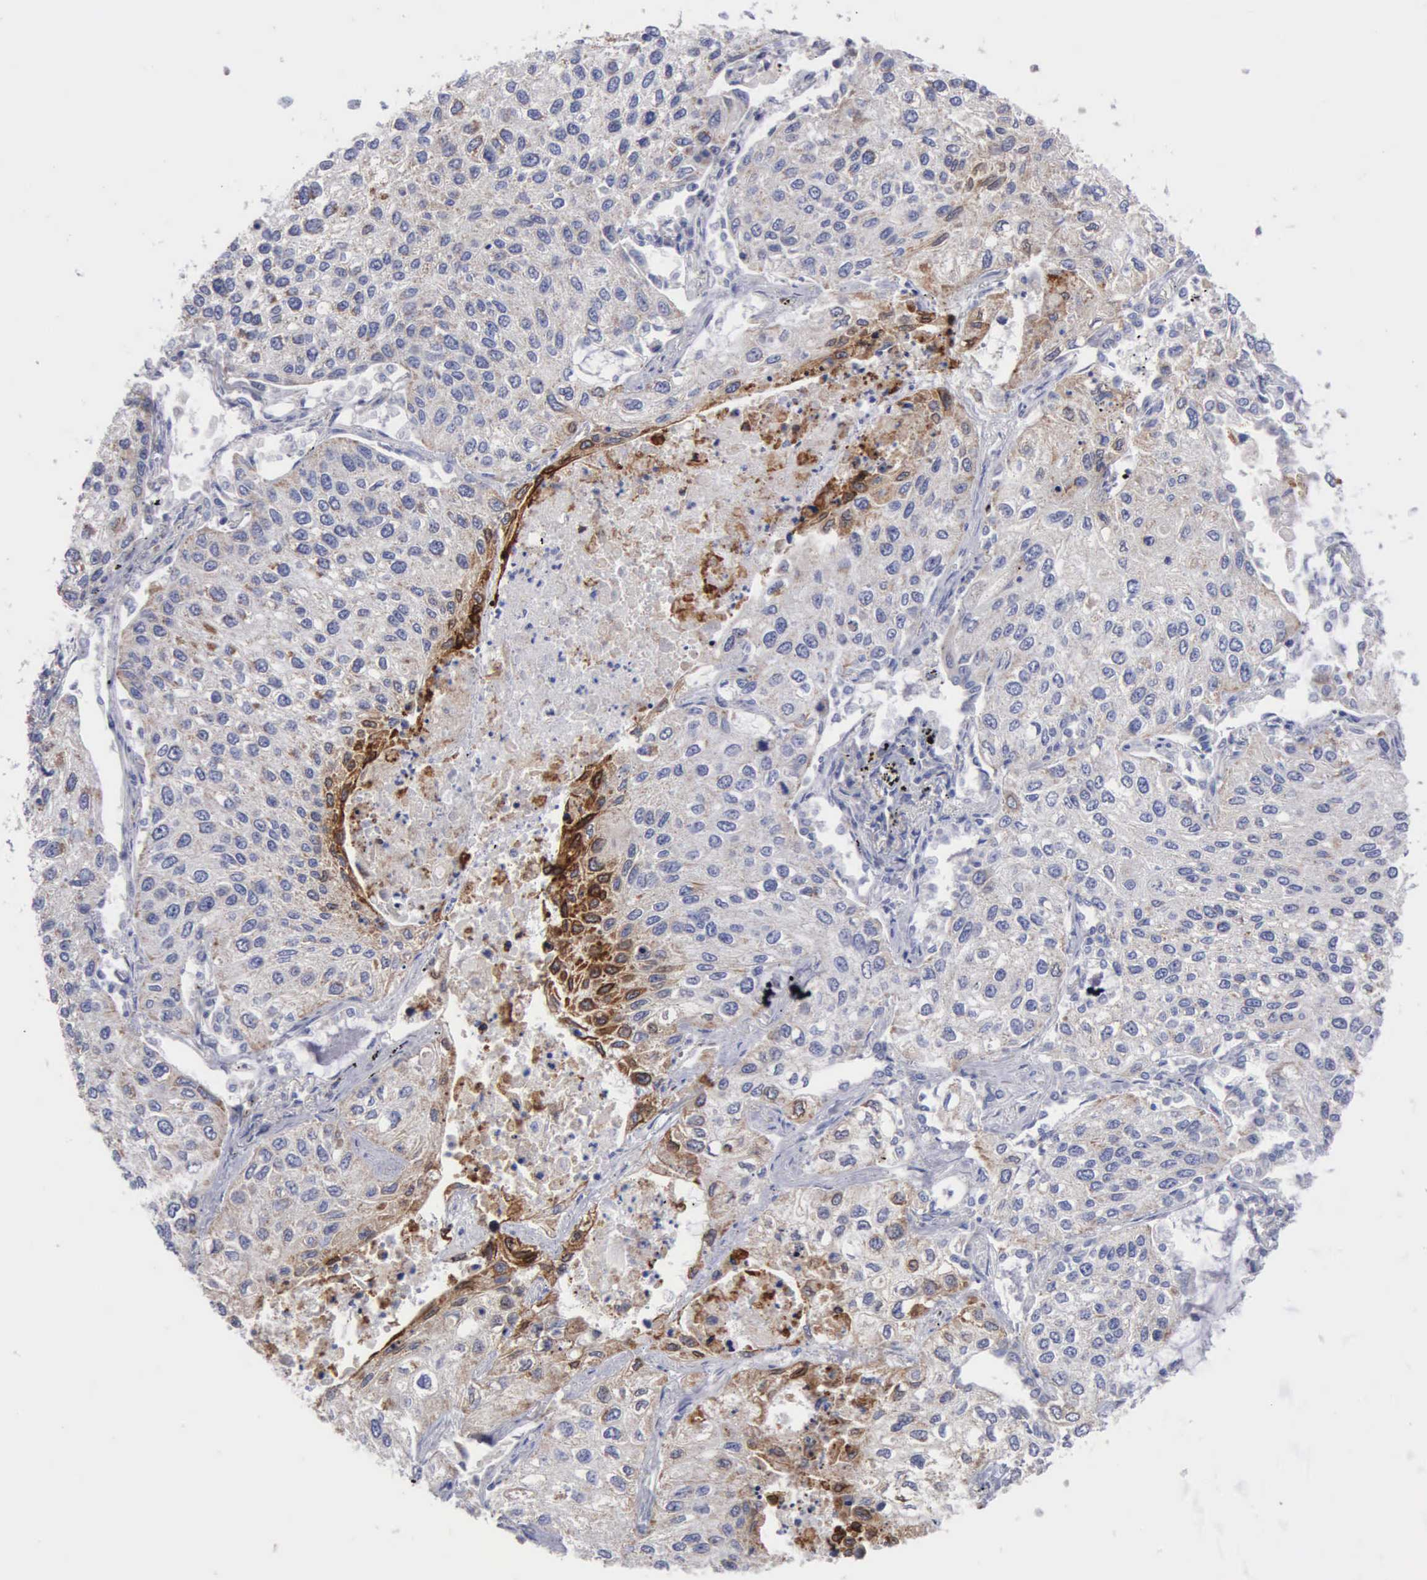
{"staining": {"intensity": "moderate", "quantity": "<25%", "location": "cytoplasmic/membranous"}, "tissue": "lung cancer", "cell_type": "Tumor cells", "image_type": "cancer", "snomed": [{"axis": "morphology", "description": "Squamous cell carcinoma, NOS"}, {"axis": "topography", "description": "Lung"}], "caption": "About <25% of tumor cells in lung squamous cell carcinoma display moderate cytoplasmic/membranous protein staining as visualized by brown immunohistochemical staining.", "gene": "PTGS2", "patient": {"sex": "male", "age": 75}}